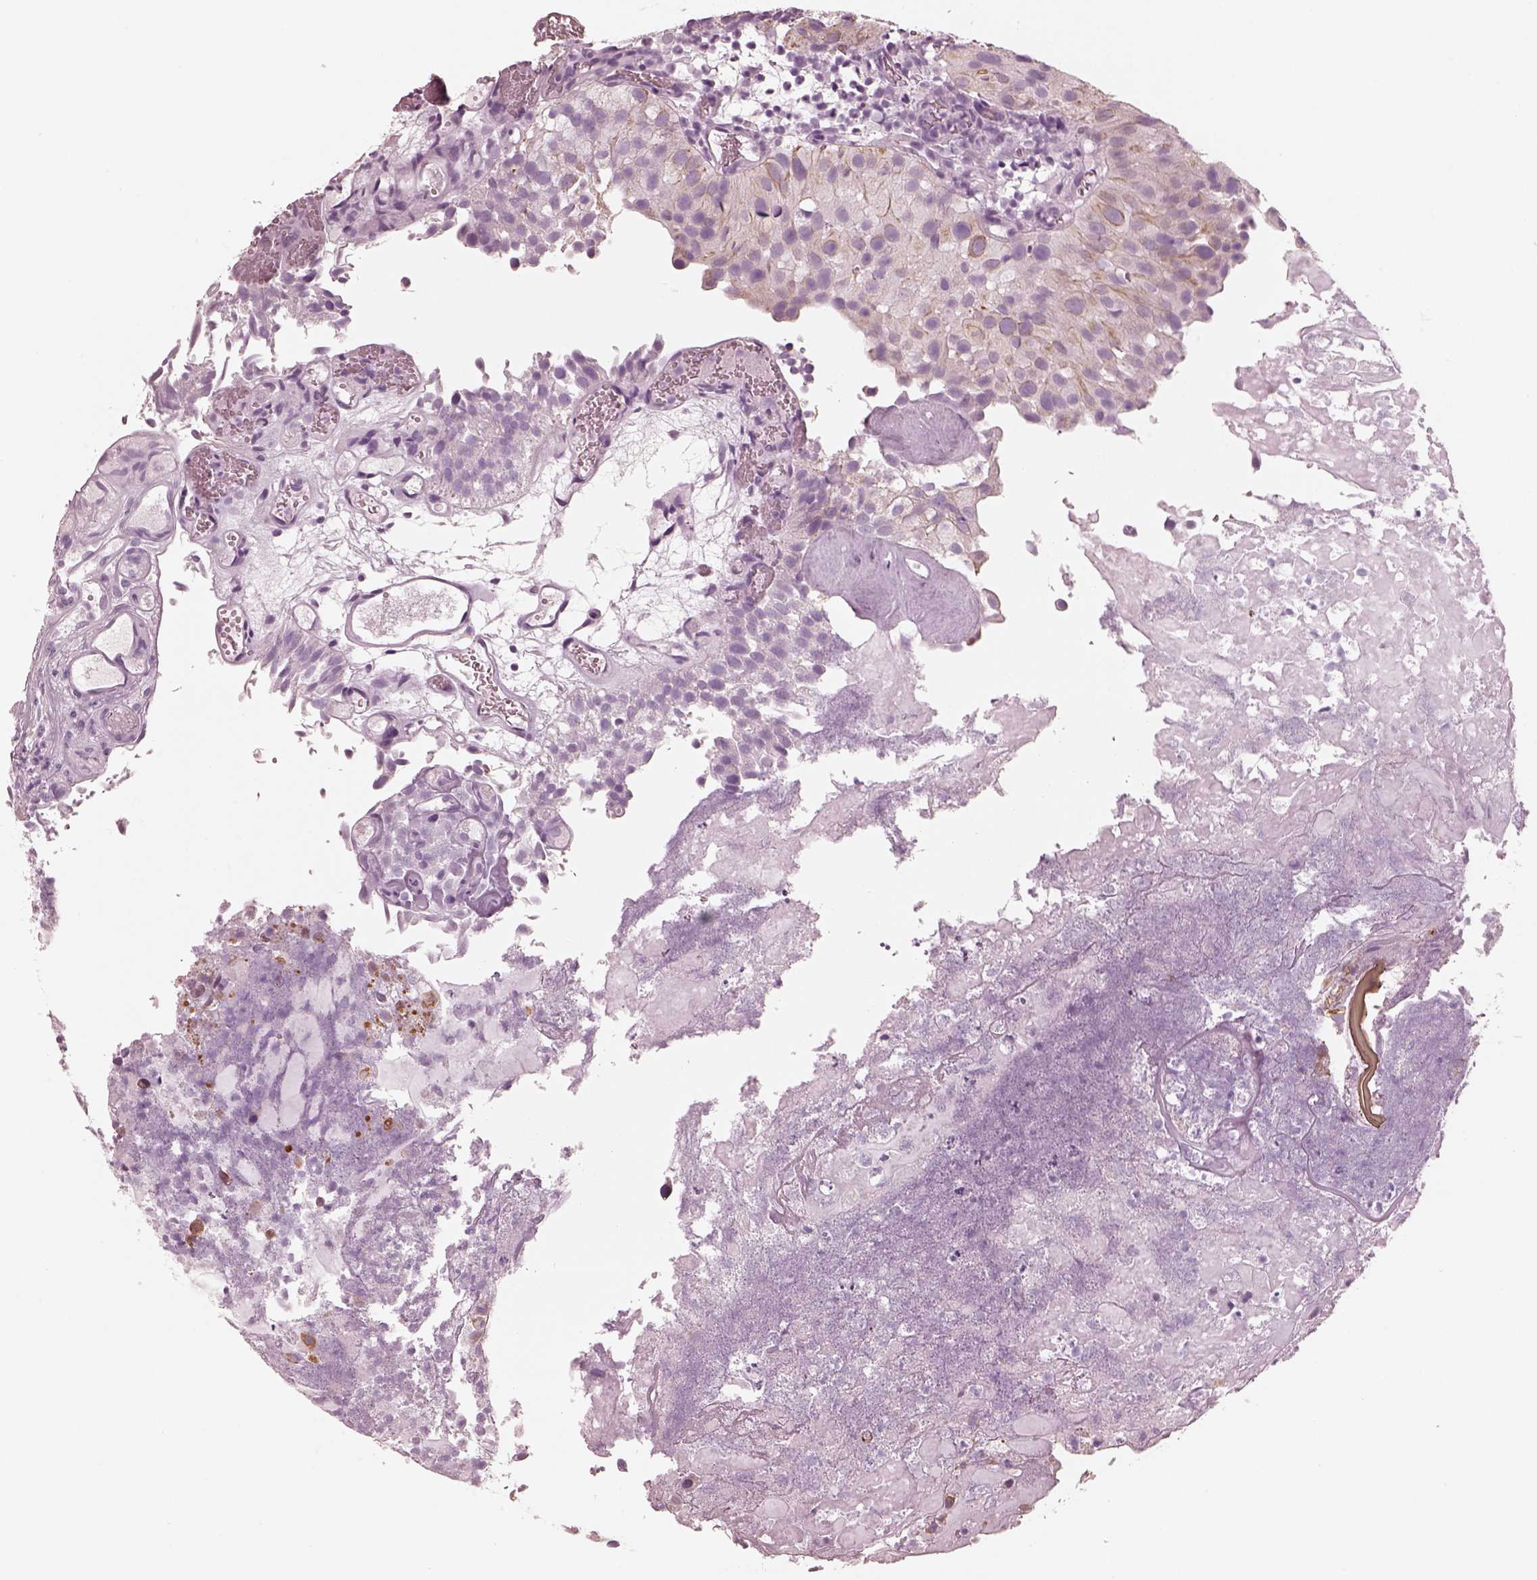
{"staining": {"intensity": "moderate", "quantity": "25%-75%", "location": "cytoplasmic/membranous"}, "tissue": "urothelial cancer", "cell_type": "Tumor cells", "image_type": "cancer", "snomed": [{"axis": "morphology", "description": "Urothelial carcinoma, Low grade"}, {"axis": "topography", "description": "Urinary bladder"}], "caption": "Immunohistochemistry of human urothelial cancer exhibits medium levels of moderate cytoplasmic/membranous staining in about 25%-75% of tumor cells.", "gene": "PON3", "patient": {"sex": "female", "age": 87}}